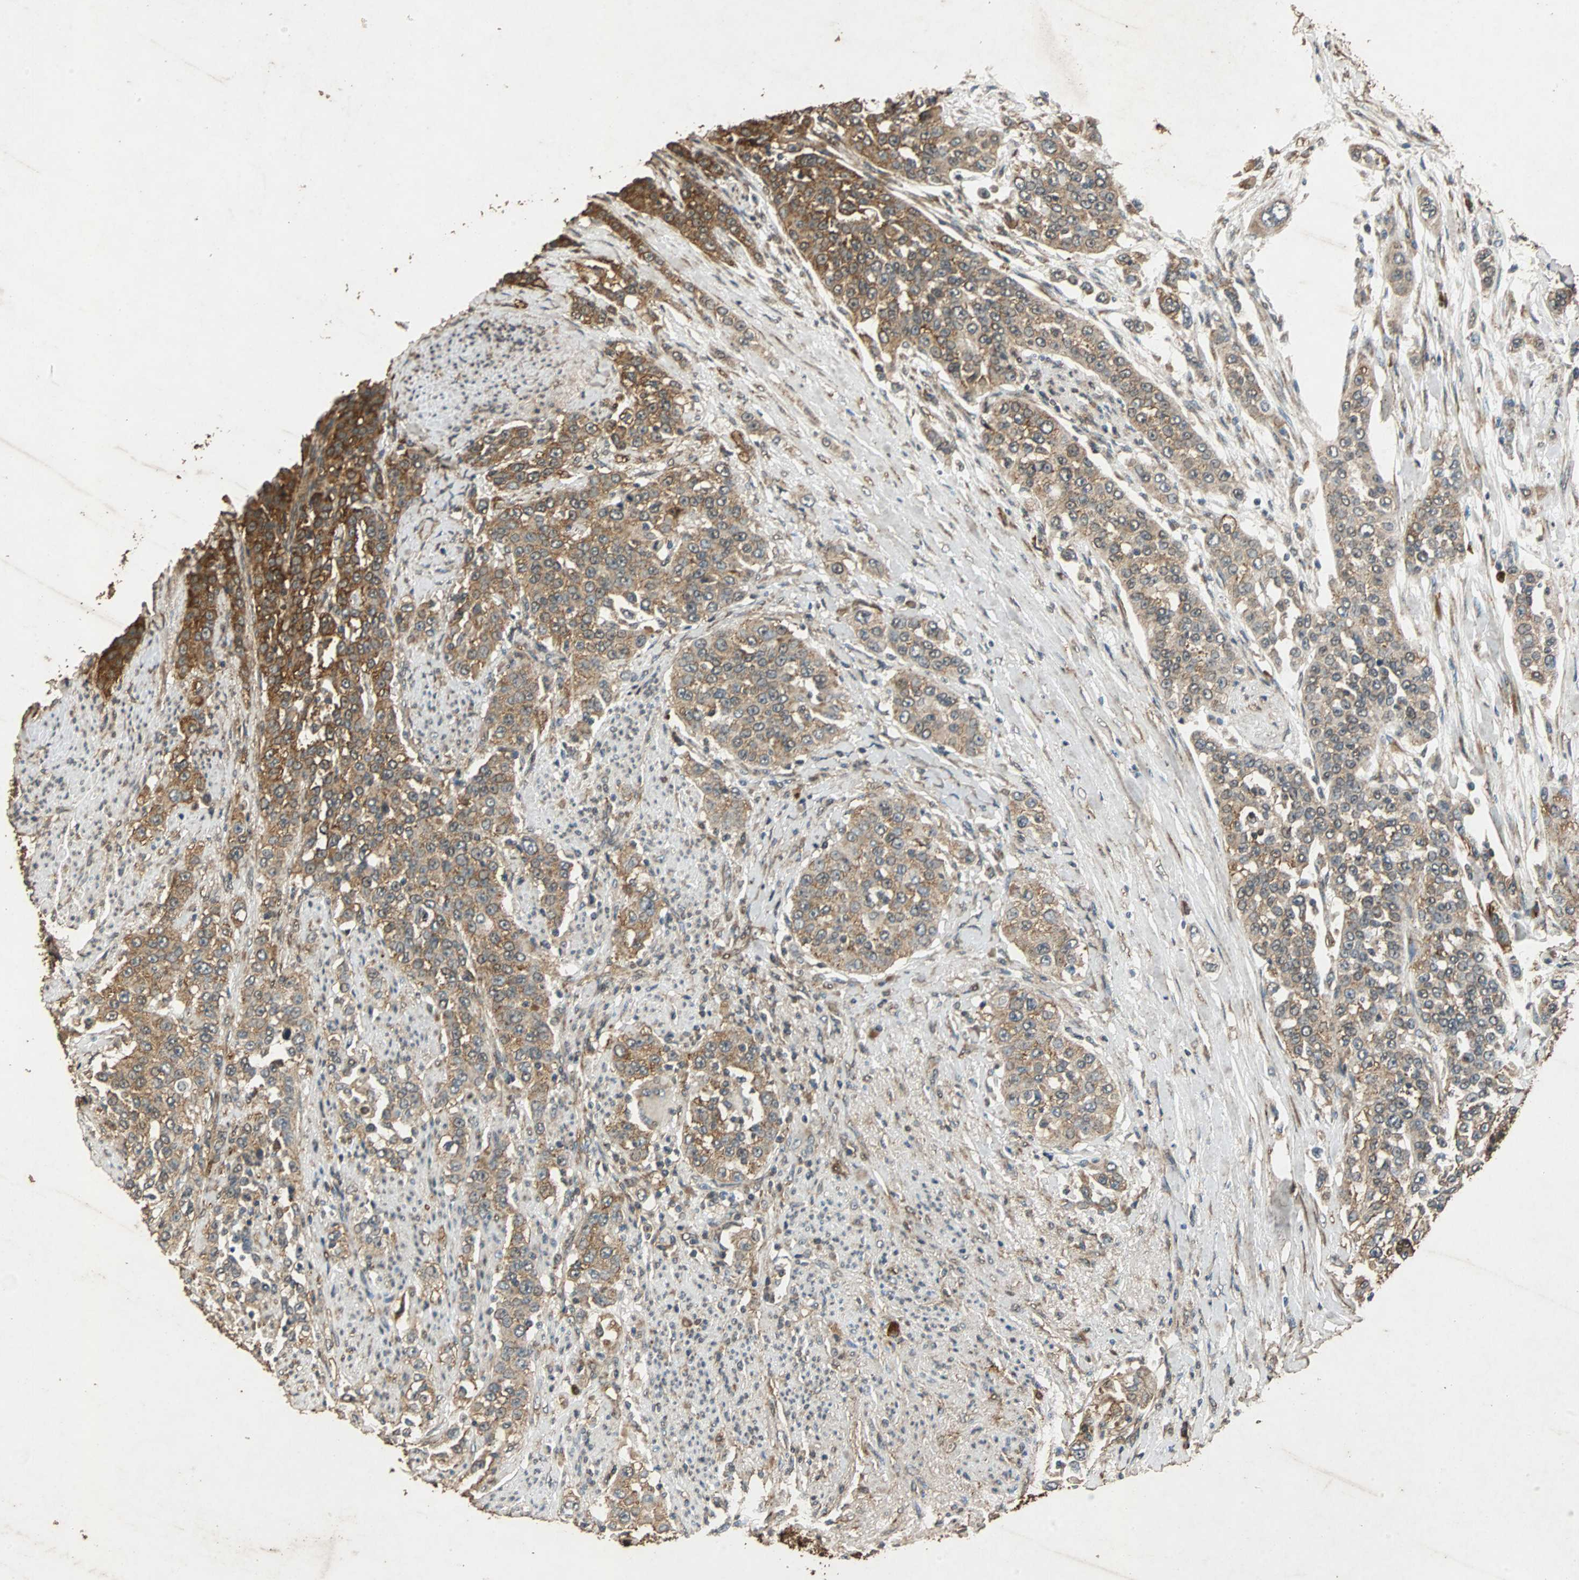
{"staining": {"intensity": "moderate", "quantity": ">75%", "location": "cytoplasmic/membranous"}, "tissue": "urothelial cancer", "cell_type": "Tumor cells", "image_type": "cancer", "snomed": [{"axis": "morphology", "description": "Urothelial carcinoma, High grade"}, {"axis": "topography", "description": "Urinary bladder"}], "caption": "High-grade urothelial carcinoma stained with DAB (3,3'-diaminobenzidine) IHC reveals medium levels of moderate cytoplasmic/membranous positivity in about >75% of tumor cells. Nuclei are stained in blue.", "gene": "NAA10", "patient": {"sex": "female", "age": 80}}